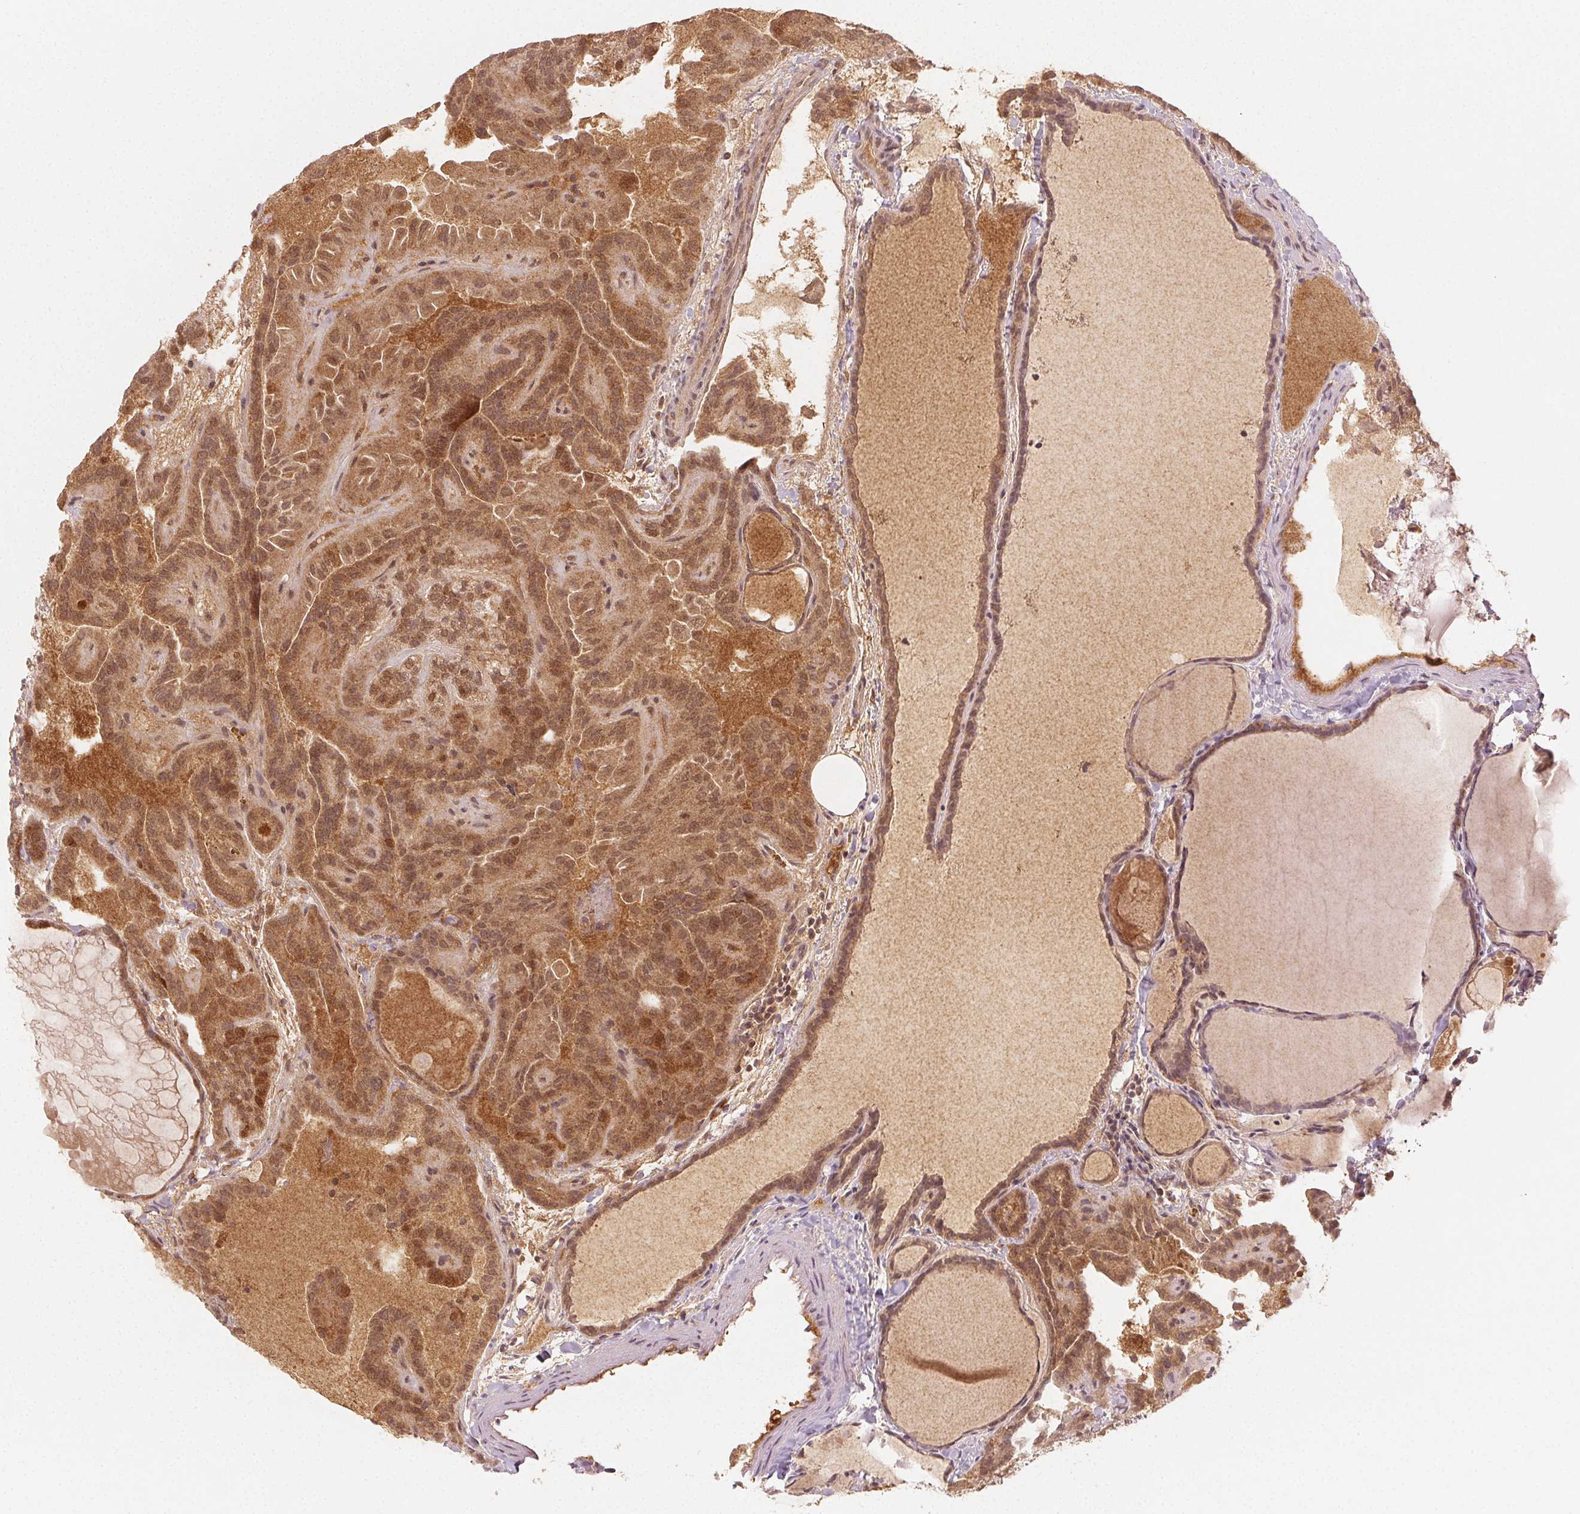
{"staining": {"intensity": "moderate", "quantity": ">75%", "location": "cytoplasmic/membranous,nuclear"}, "tissue": "thyroid cancer", "cell_type": "Tumor cells", "image_type": "cancer", "snomed": [{"axis": "morphology", "description": "Papillary adenocarcinoma, NOS"}, {"axis": "topography", "description": "Thyroid gland"}], "caption": "Protein analysis of thyroid cancer tissue exhibits moderate cytoplasmic/membranous and nuclear expression in about >75% of tumor cells.", "gene": "MAPK14", "patient": {"sex": "female", "age": 46}}